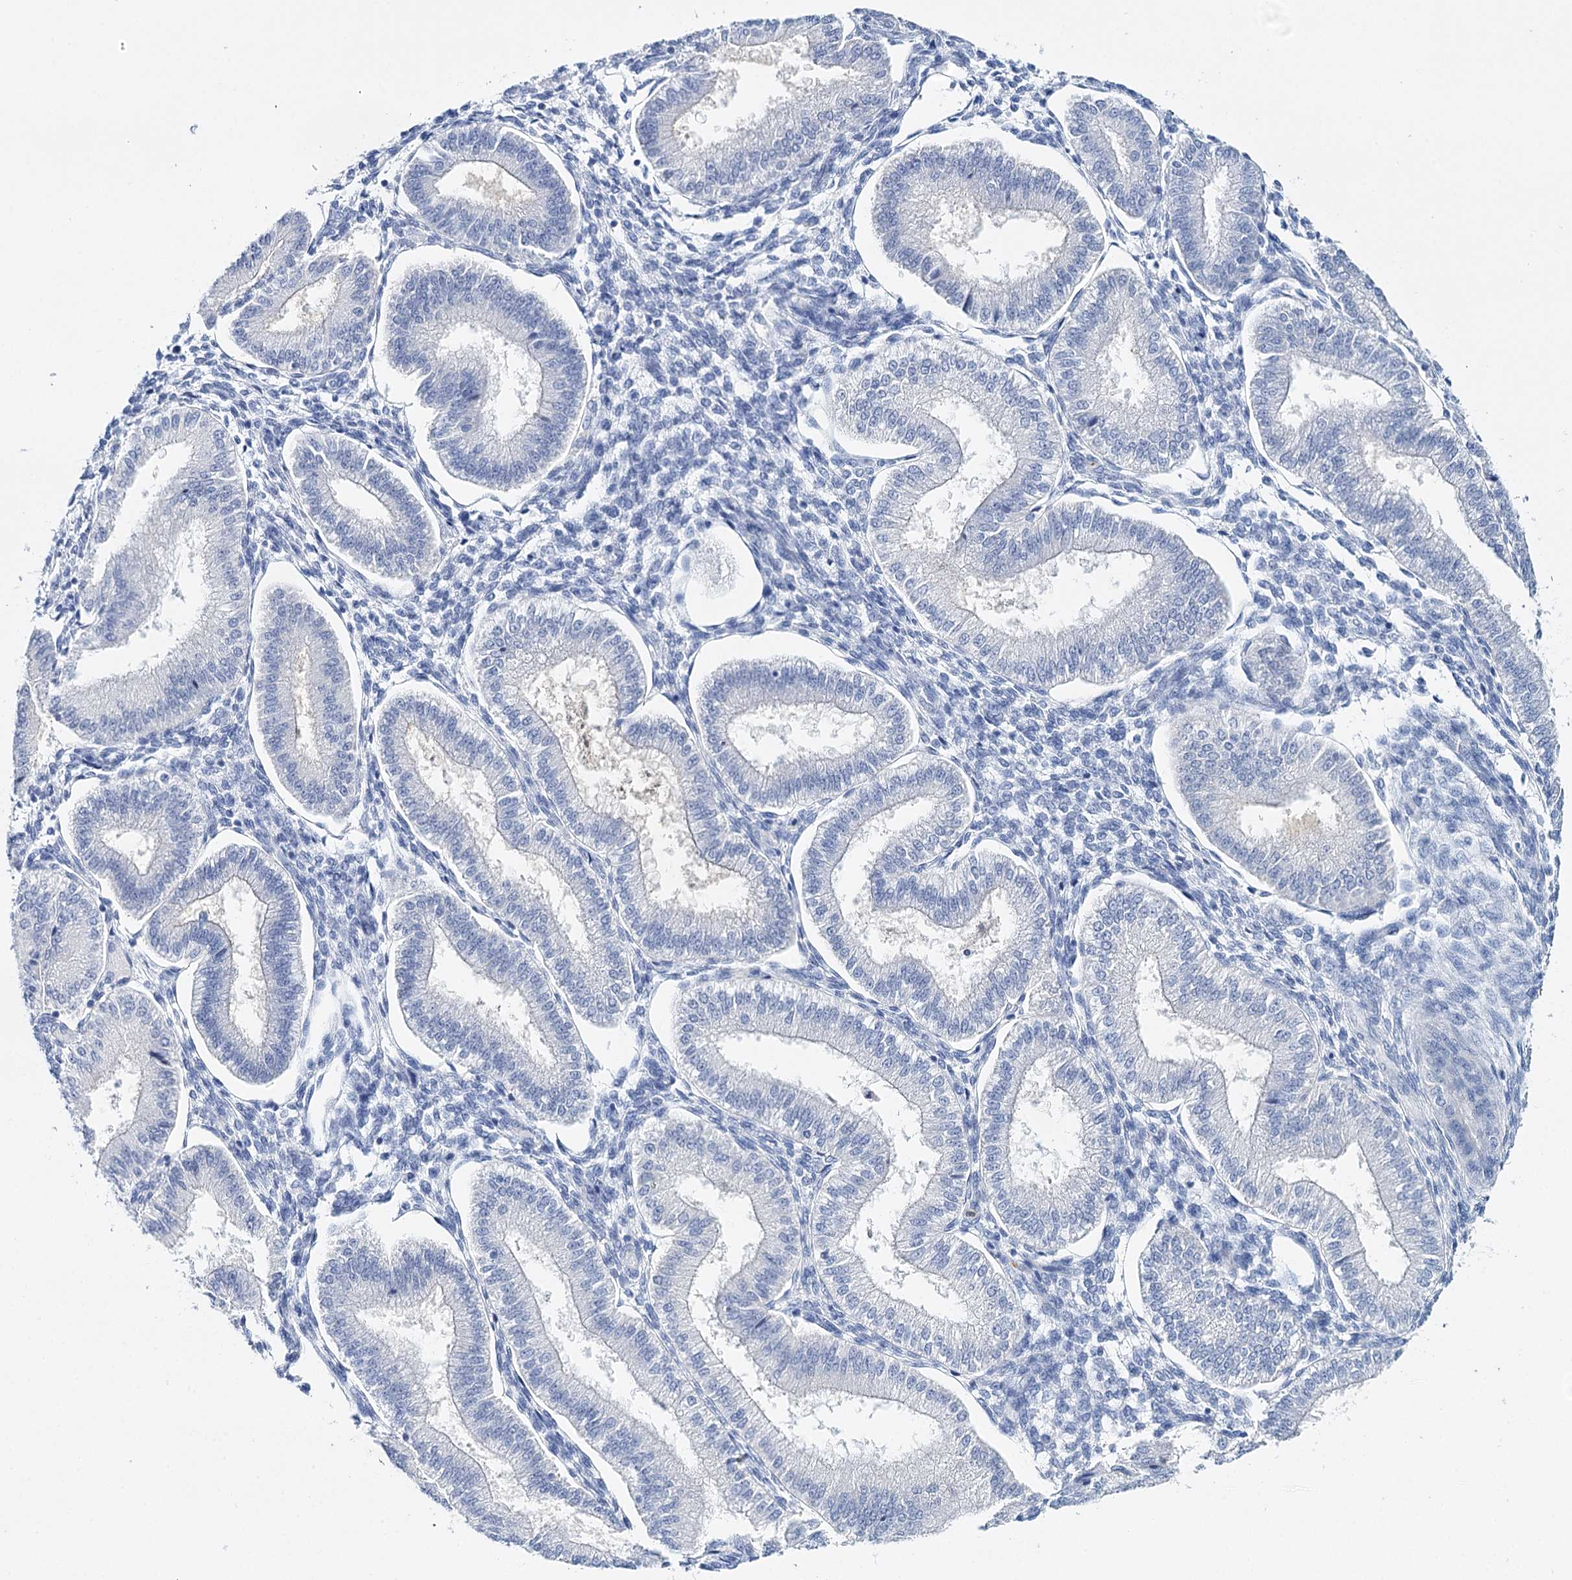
{"staining": {"intensity": "negative", "quantity": "none", "location": "none"}, "tissue": "endometrium", "cell_type": "Cells in endometrial stroma", "image_type": "normal", "snomed": [{"axis": "morphology", "description": "Normal tissue, NOS"}, {"axis": "topography", "description": "Endometrium"}], "caption": "Immunohistochemistry (IHC) photomicrograph of benign endometrium: human endometrium stained with DAB (3,3'-diaminobenzidine) exhibits no significant protein expression in cells in endometrial stroma. (DAB IHC, high magnification).", "gene": "CEACAM8", "patient": {"sex": "female", "age": 39}}